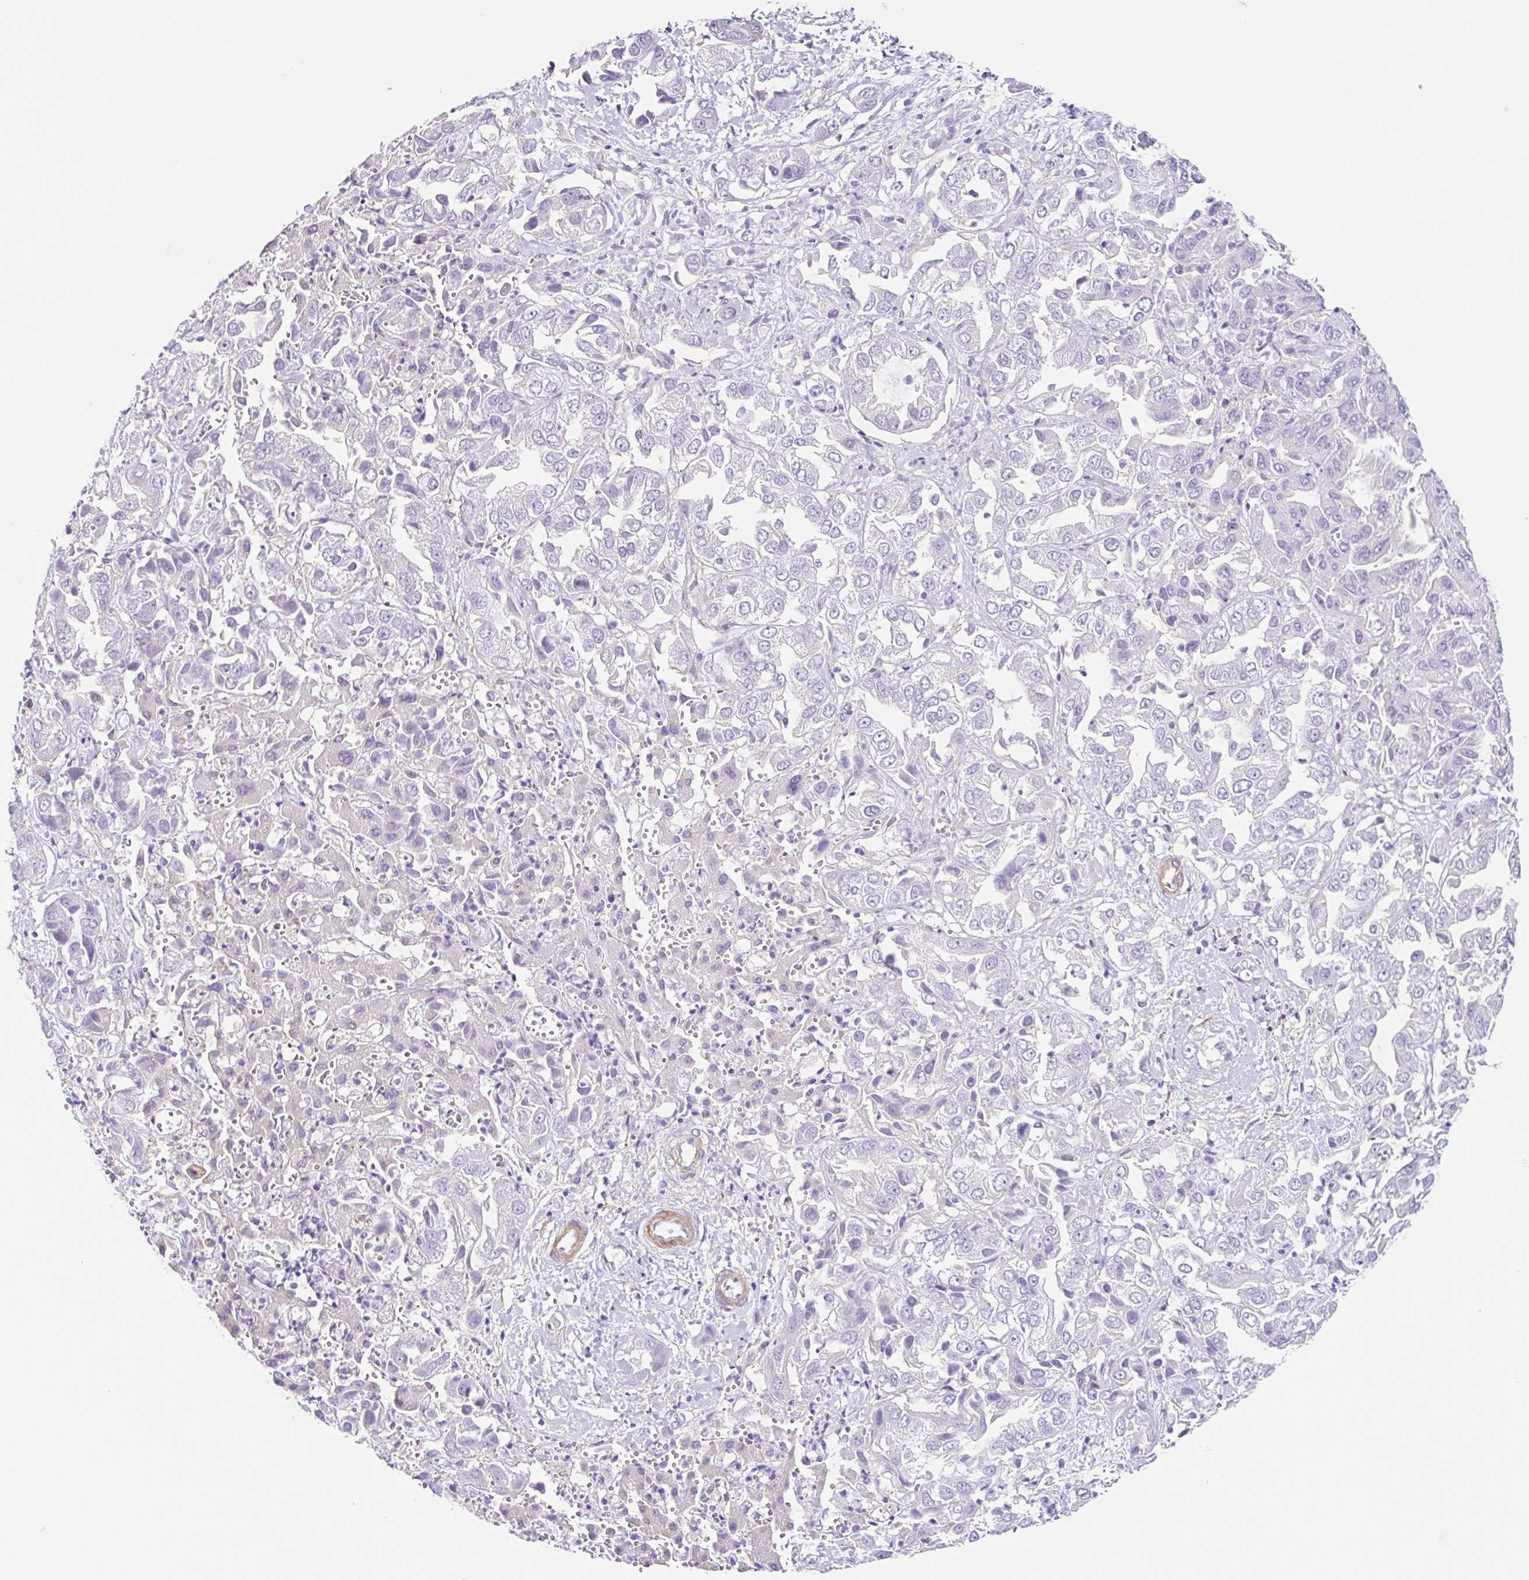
{"staining": {"intensity": "negative", "quantity": "none", "location": "none"}, "tissue": "liver cancer", "cell_type": "Tumor cells", "image_type": "cancer", "snomed": [{"axis": "morphology", "description": "Cholangiocarcinoma"}, {"axis": "topography", "description": "Liver"}], "caption": "The image displays no significant positivity in tumor cells of liver cancer. Brightfield microscopy of immunohistochemistry stained with DAB (3,3'-diaminobenzidine) (brown) and hematoxylin (blue), captured at high magnification.", "gene": "DCAF17", "patient": {"sex": "female", "age": 52}}